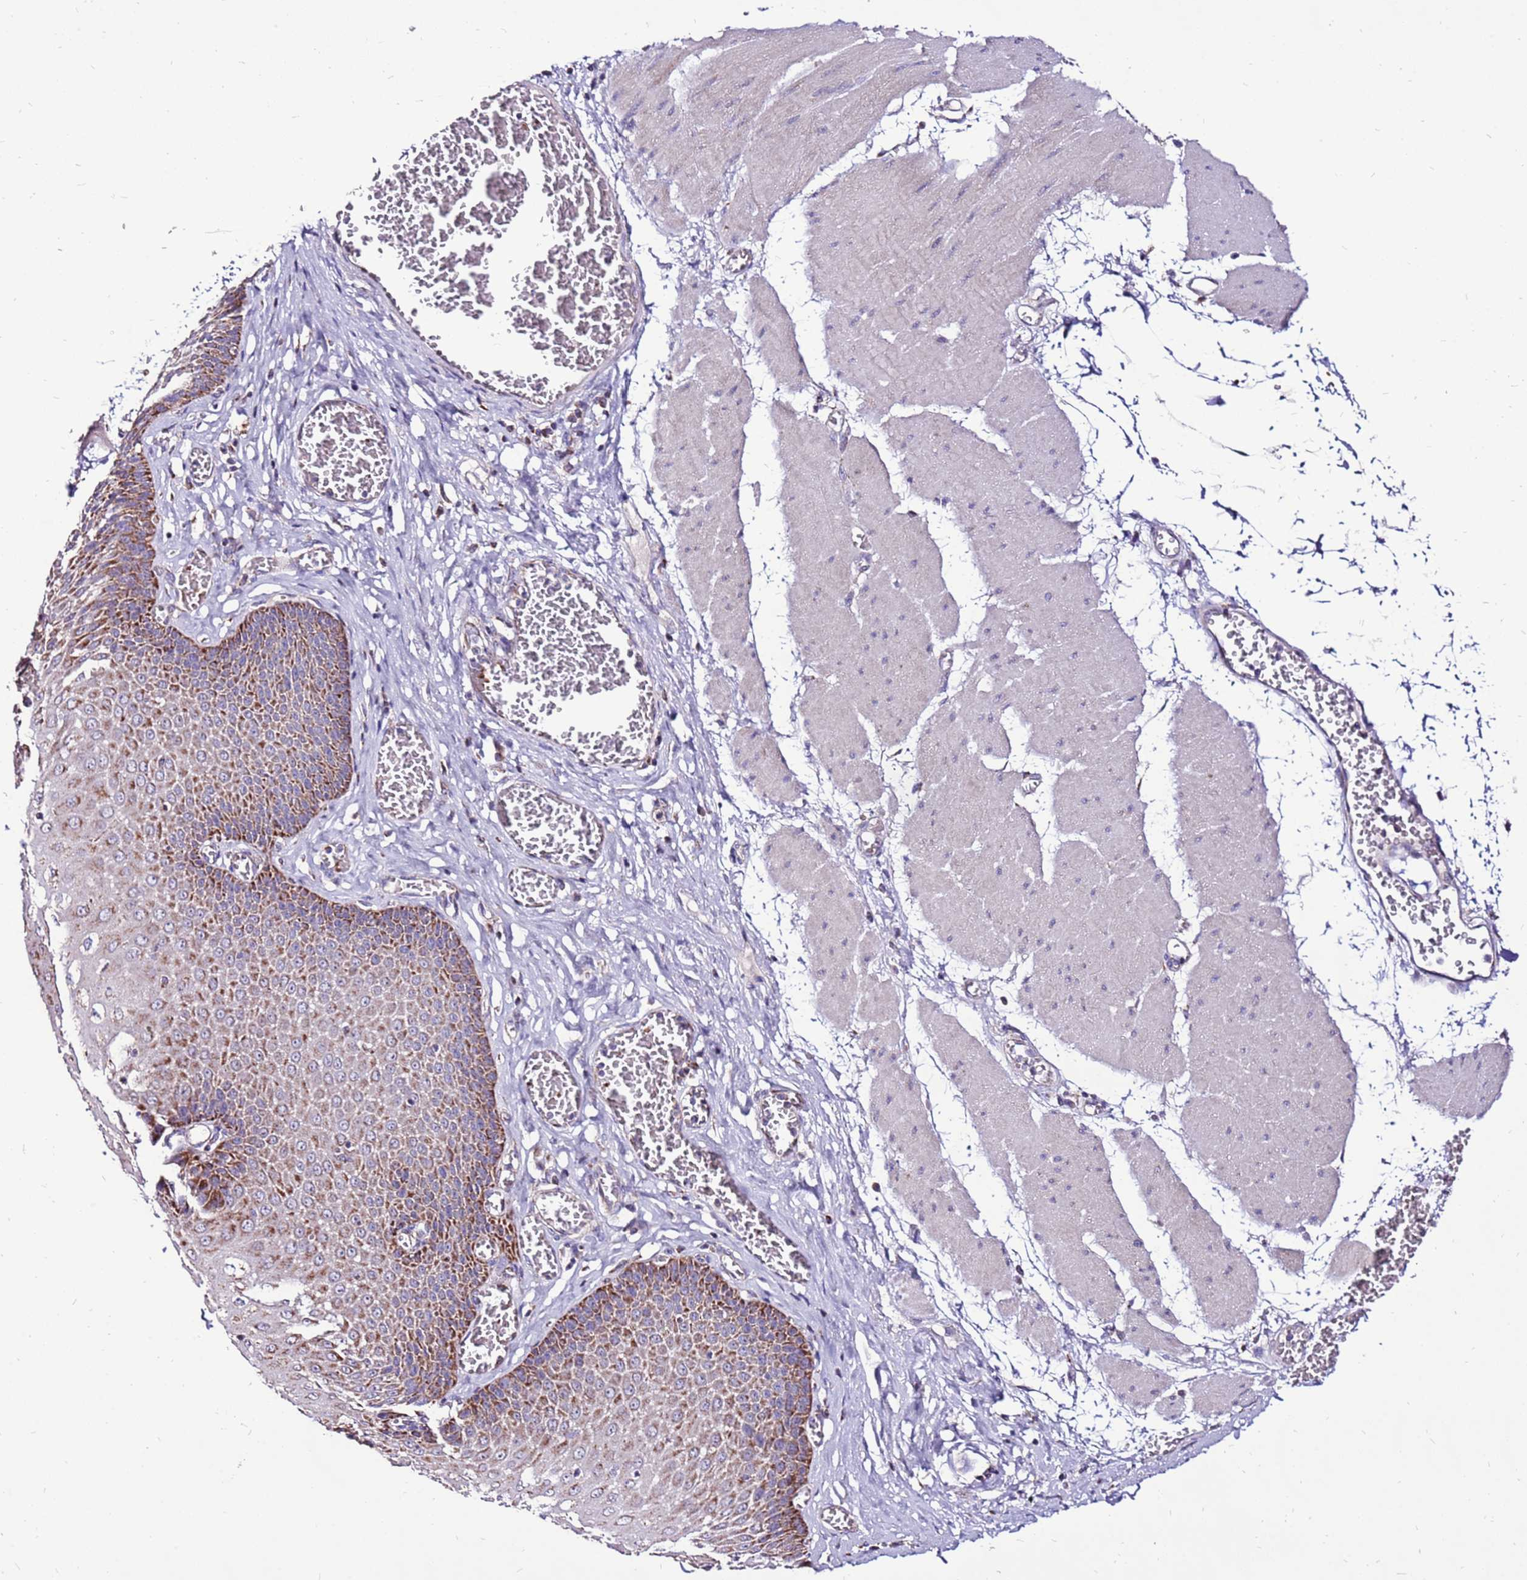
{"staining": {"intensity": "moderate", "quantity": ">75%", "location": "cytoplasmic/membranous"}, "tissue": "esophagus", "cell_type": "Squamous epithelial cells", "image_type": "normal", "snomed": [{"axis": "morphology", "description": "Normal tissue, NOS"}, {"axis": "topography", "description": "Esophagus"}], "caption": "The histopathology image displays immunohistochemical staining of benign esophagus. There is moderate cytoplasmic/membranous expression is appreciated in about >75% of squamous epithelial cells.", "gene": "SPSB3", "patient": {"sex": "male", "age": 60}}